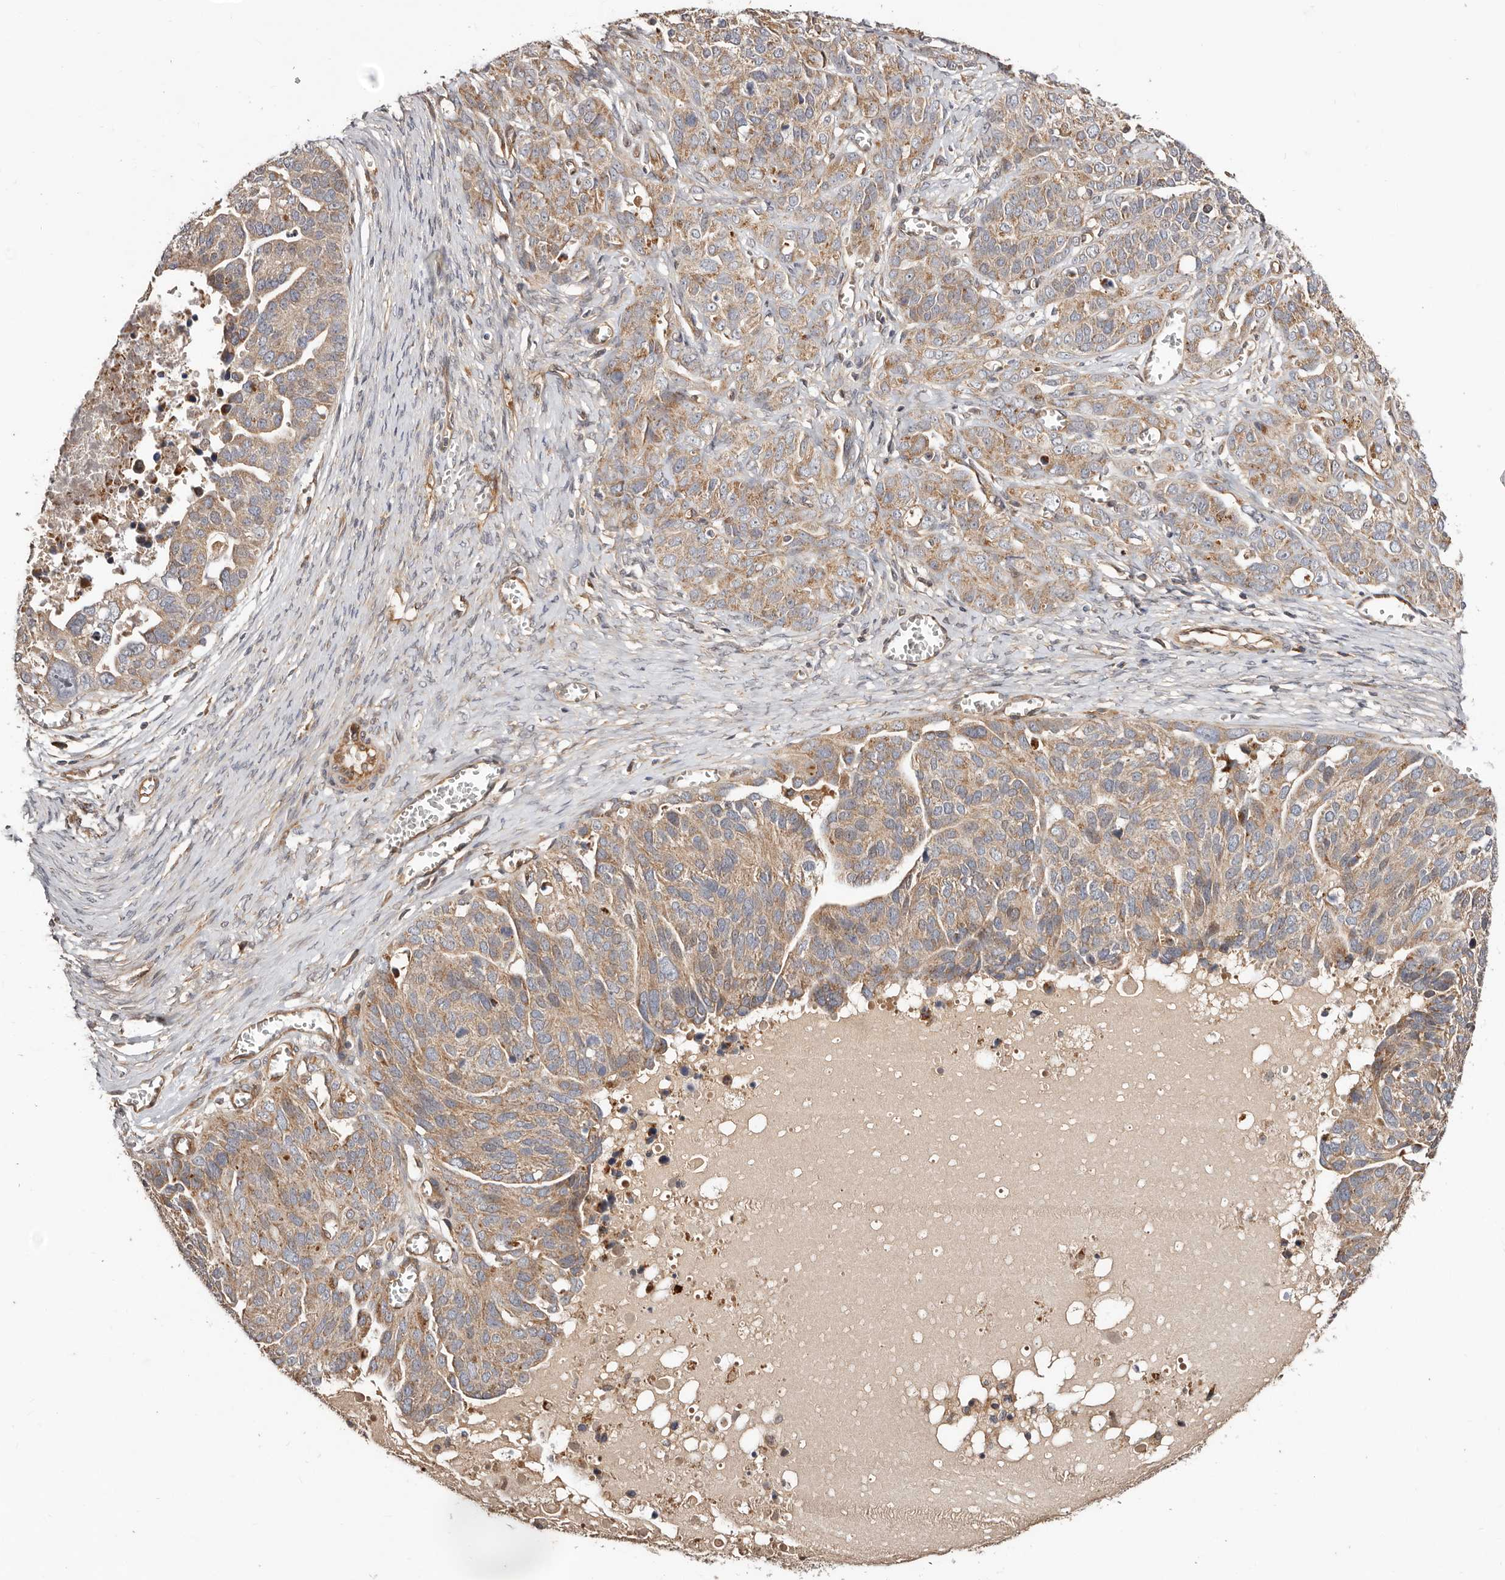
{"staining": {"intensity": "moderate", "quantity": ">75%", "location": "cytoplasmic/membranous"}, "tissue": "ovarian cancer", "cell_type": "Tumor cells", "image_type": "cancer", "snomed": [{"axis": "morphology", "description": "Cystadenocarcinoma, serous, NOS"}, {"axis": "topography", "description": "Ovary"}], "caption": "High-power microscopy captured an immunohistochemistry image of serous cystadenocarcinoma (ovarian), revealing moderate cytoplasmic/membranous expression in approximately >75% of tumor cells. (DAB = brown stain, brightfield microscopy at high magnification).", "gene": "MACF1", "patient": {"sex": "female", "age": 44}}